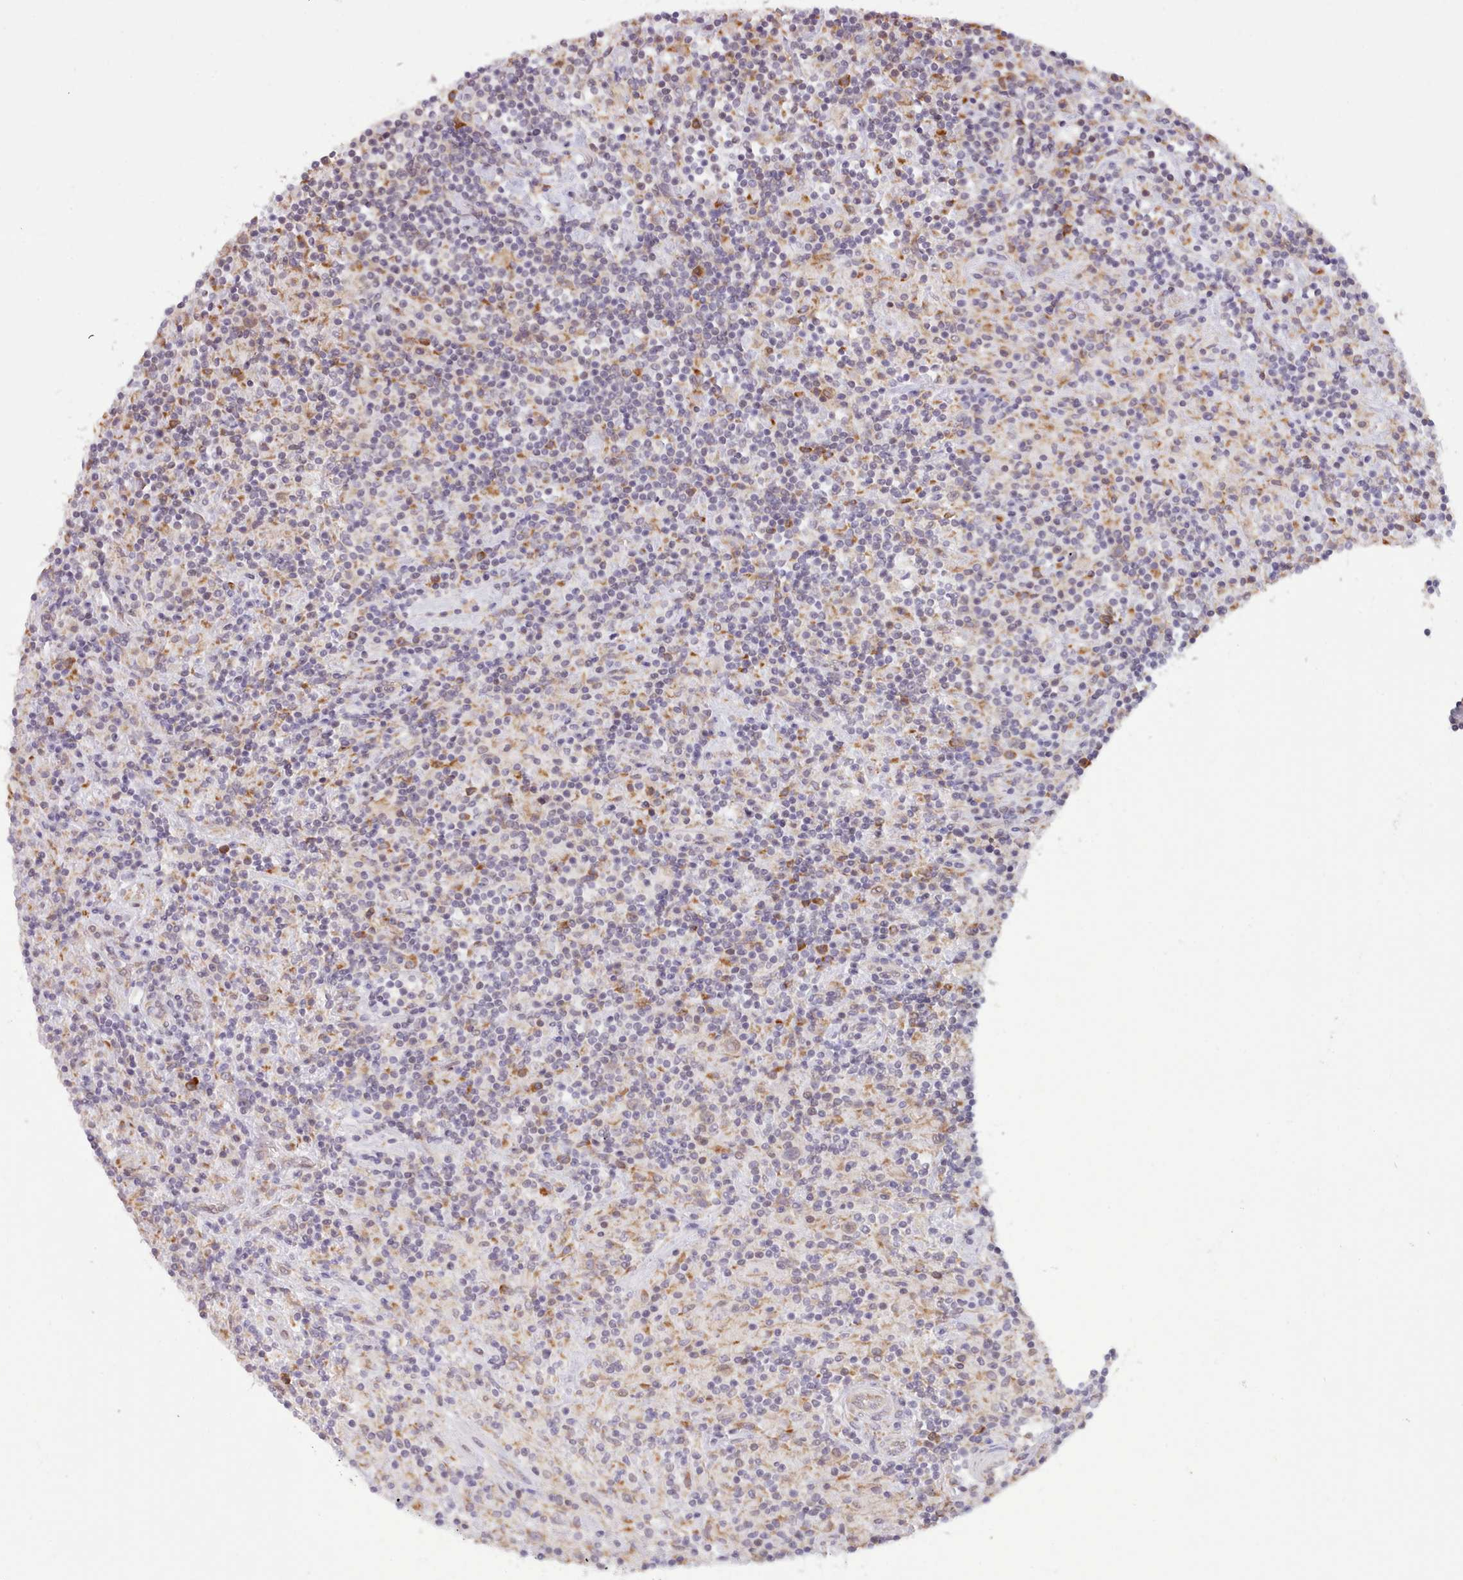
{"staining": {"intensity": "moderate", "quantity": ">75%", "location": "cytoplasmic/membranous"}, "tissue": "lymphoma", "cell_type": "Tumor cells", "image_type": "cancer", "snomed": [{"axis": "morphology", "description": "Hodgkin's disease, NOS"}, {"axis": "topography", "description": "Lymph node"}], "caption": "Immunohistochemistry (IHC) (DAB) staining of human lymphoma displays moderate cytoplasmic/membranous protein staining in about >75% of tumor cells. The protein is shown in brown color, while the nuclei are stained blue.", "gene": "SEC61B", "patient": {"sex": "male", "age": 70}}